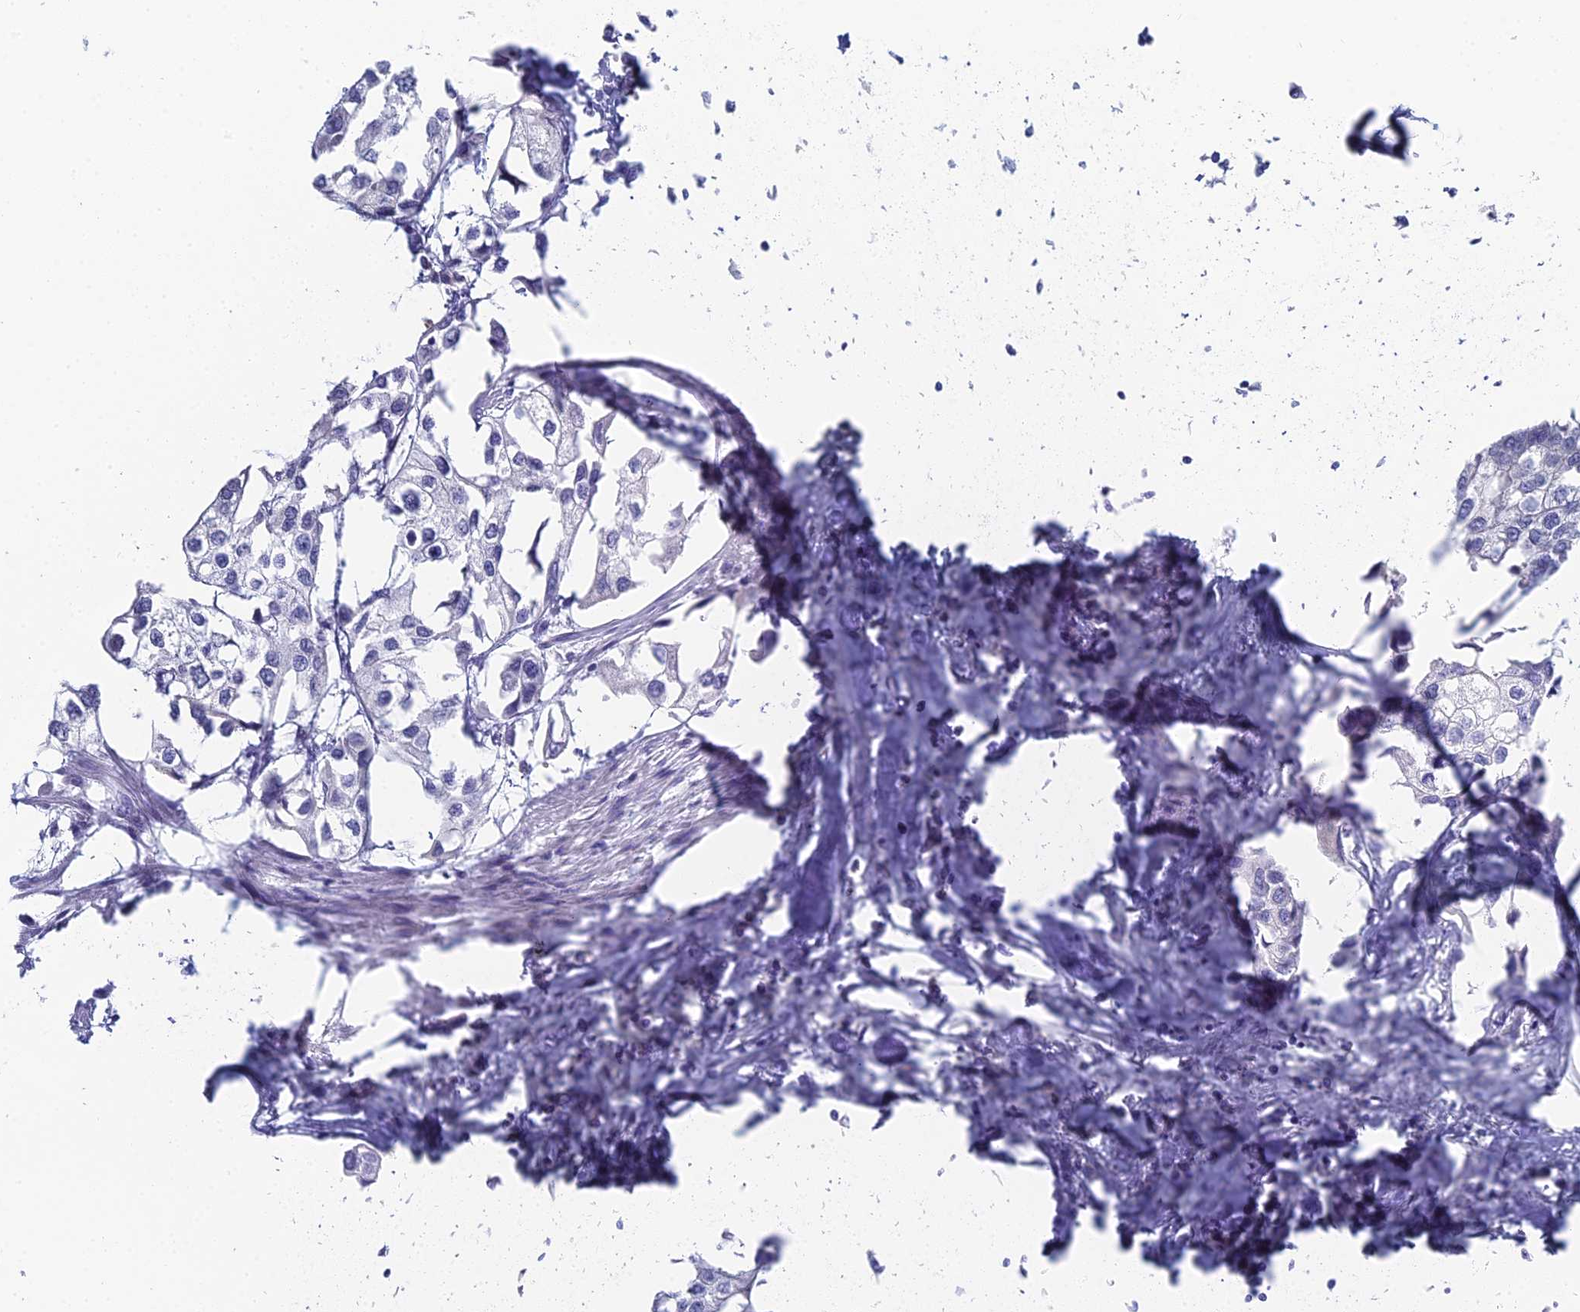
{"staining": {"intensity": "negative", "quantity": "none", "location": "none"}, "tissue": "urothelial cancer", "cell_type": "Tumor cells", "image_type": "cancer", "snomed": [{"axis": "morphology", "description": "Urothelial carcinoma, High grade"}, {"axis": "topography", "description": "Urinary bladder"}], "caption": "High magnification brightfield microscopy of high-grade urothelial carcinoma stained with DAB (3,3'-diaminobenzidine) (brown) and counterstained with hematoxylin (blue): tumor cells show no significant expression.", "gene": "PRR22", "patient": {"sex": "male", "age": 64}}